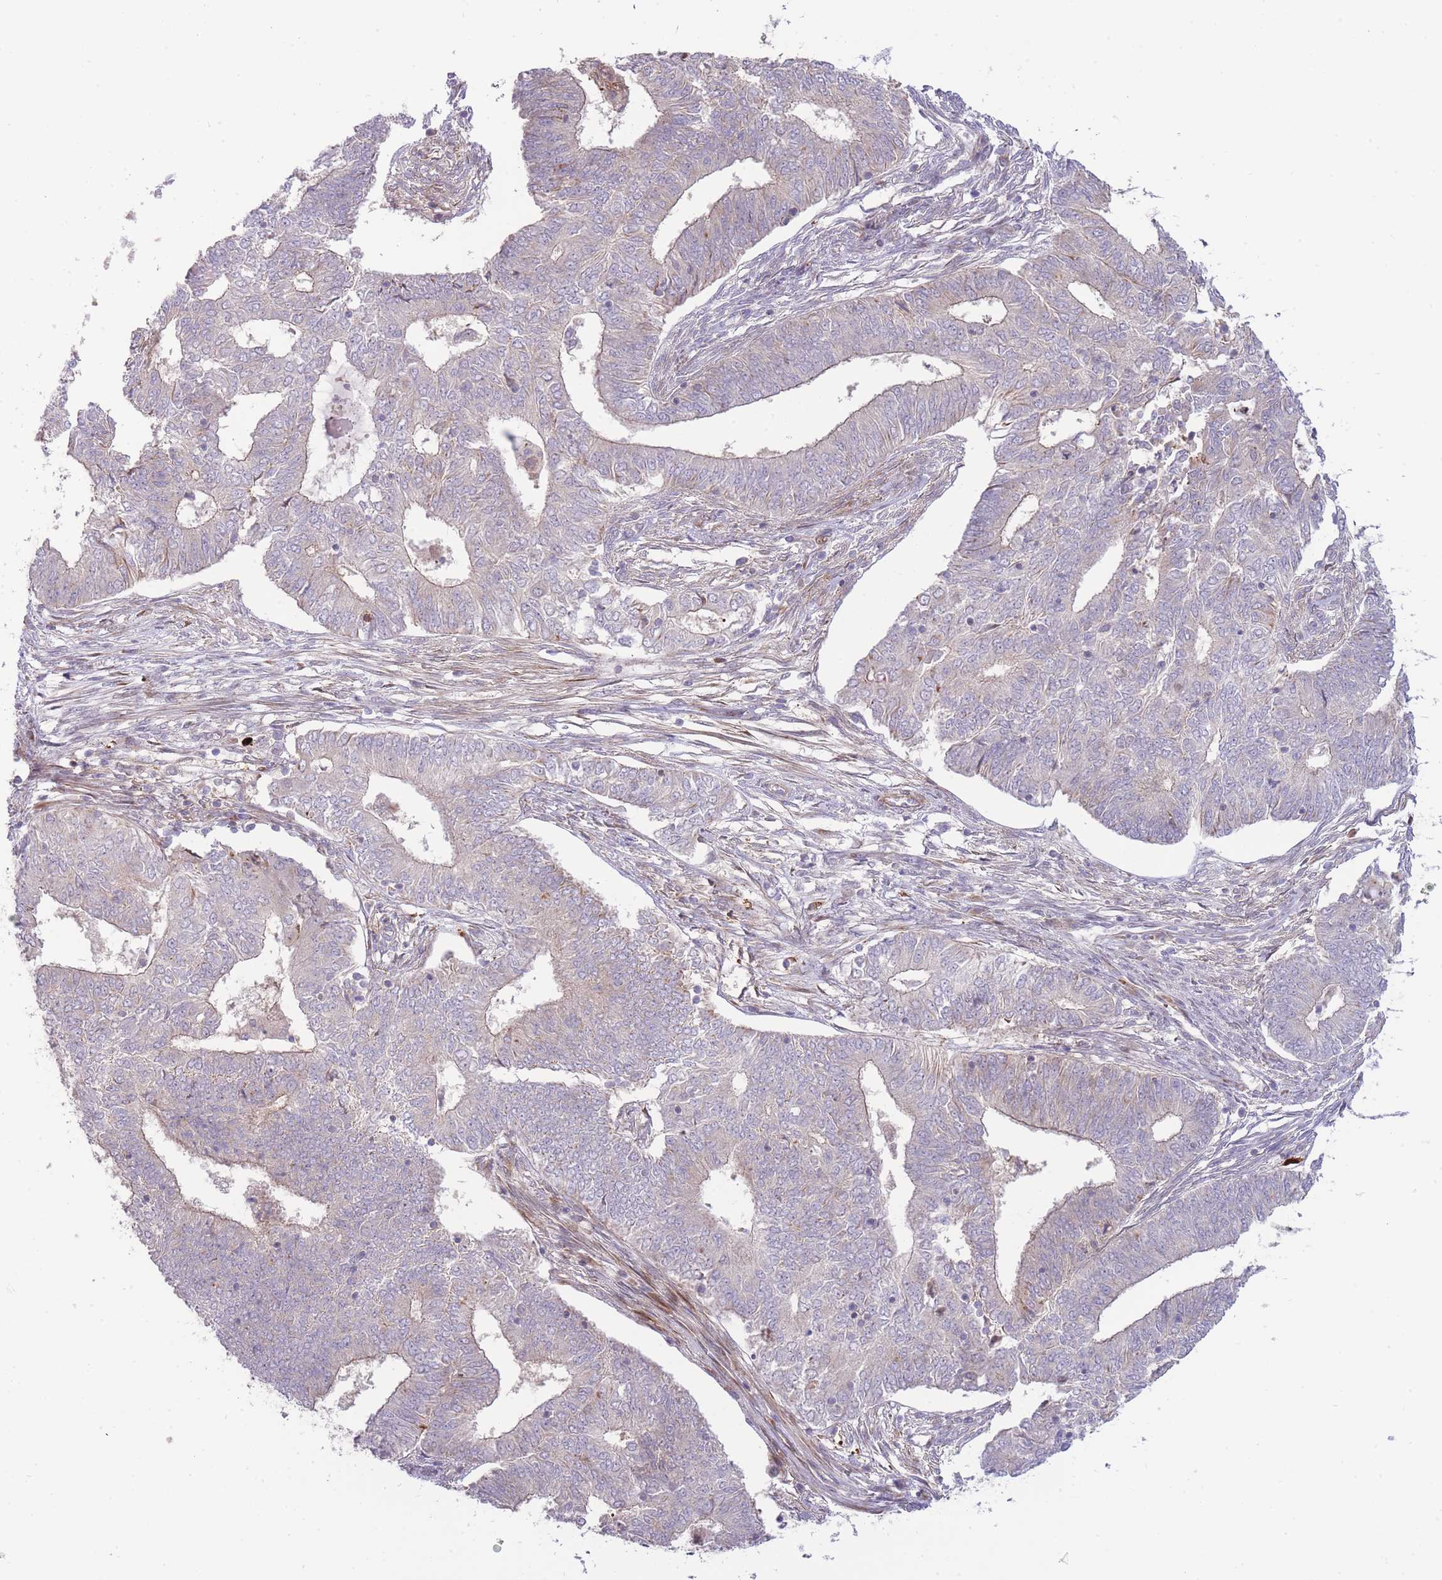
{"staining": {"intensity": "weak", "quantity": "<25%", "location": "cytoplasmic/membranous"}, "tissue": "endometrial cancer", "cell_type": "Tumor cells", "image_type": "cancer", "snomed": [{"axis": "morphology", "description": "Adenocarcinoma, NOS"}, {"axis": "topography", "description": "Endometrium"}], "caption": "Adenocarcinoma (endometrial) was stained to show a protein in brown. There is no significant staining in tumor cells.", "gene": "ATP5MC2", "patient": {"sex": "female", "age": 62}}